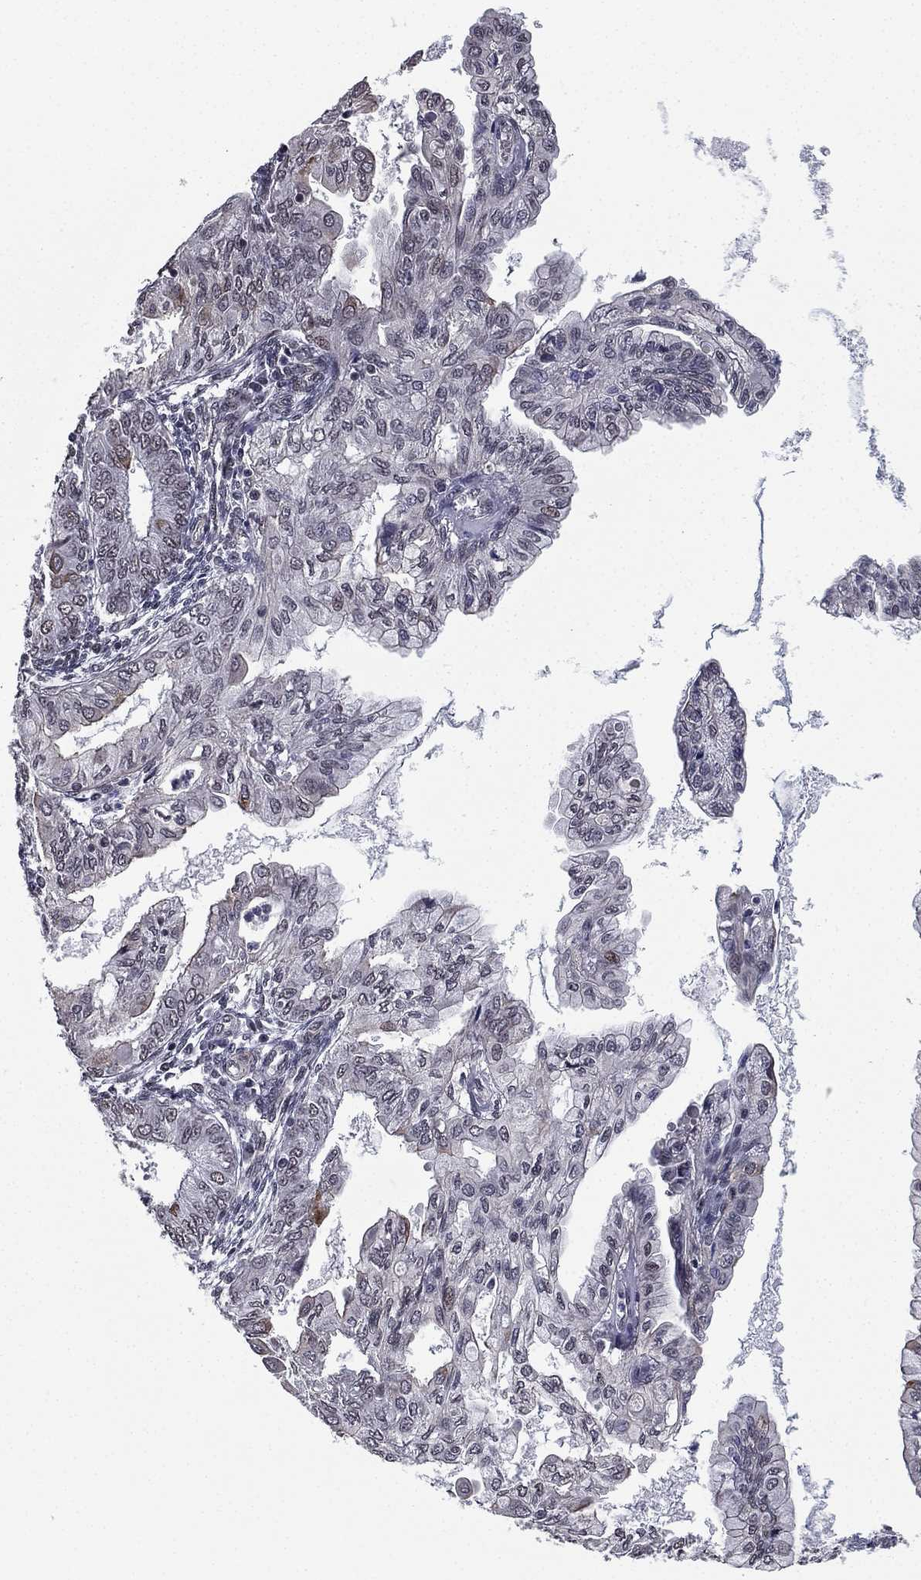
{"staining": {"intensity": "weak", "quantity": "<25%", "location": "cytoplasmic/membranous"}, "tissue": "endometrial cancer", "cell_type": "Tumor cells", "image_type": "cancer", "snomed": [{"axis": "morphology", "description": "Adenocarcinoma, NOS"}, {"axis": "topography", "description": "Endometrium"}], "caption": "Histopathology image shows no significant protein staining in tumor cells of endometrial adenocarcinoma. (Stains: DAB (3,3'-diaminobenzidine) immunohistochemistry (IHC) with hematoxylin counter stain, Microscopy: brightfield microscopy at high magnification).", "gene": "RARB", "patient": {"sex": "female", "age": 68}}